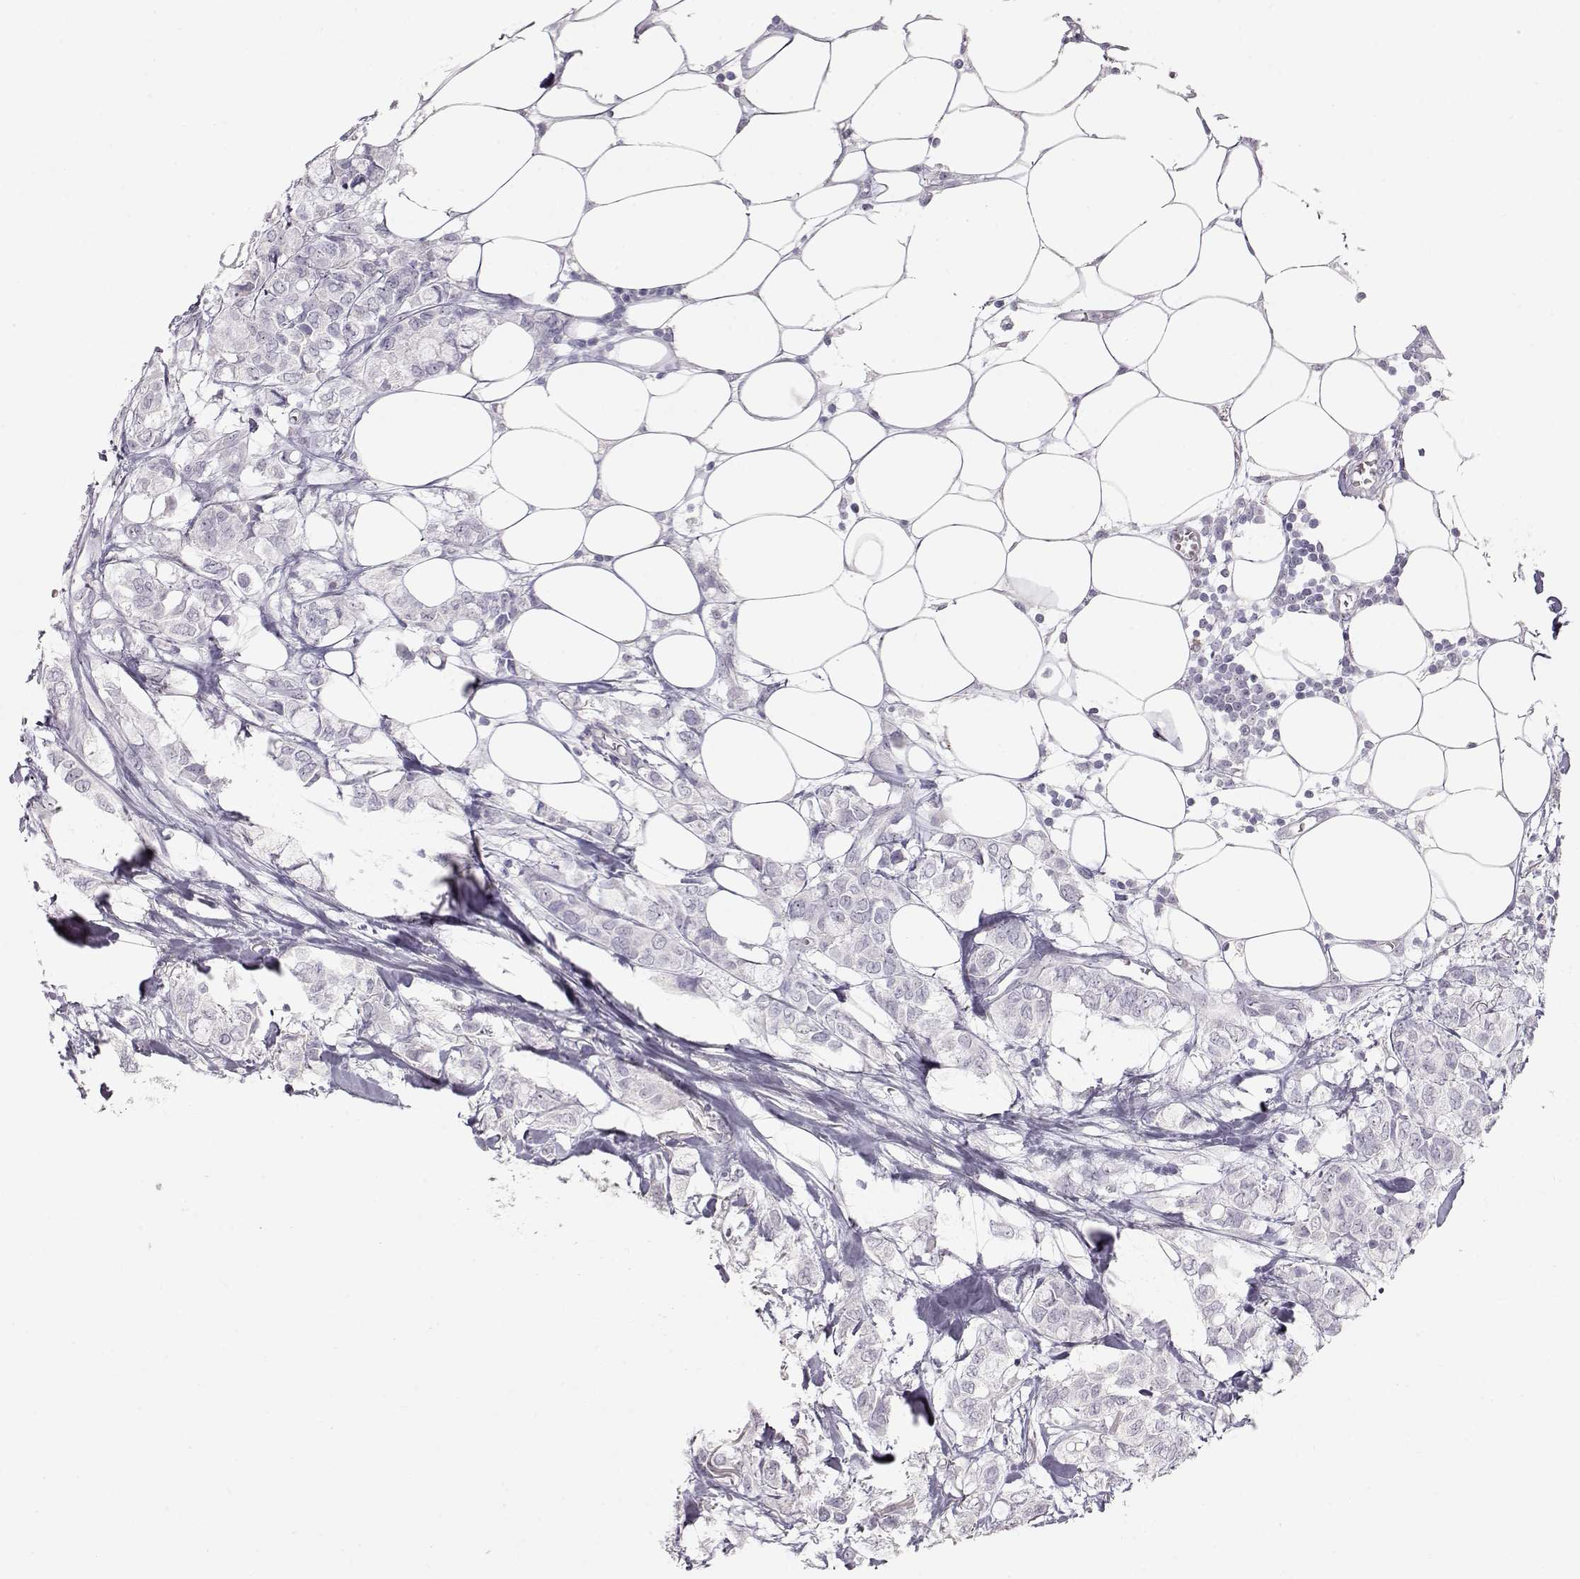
{"staining": {"intensity": "negative", "quantity": "none", "location": "none"}, "tissue": "breast cancer", "cell_type": "Tumor cells", "image_type": "cancer", "snomed": [{"axis": "morphology", "description": "Duct carcinoma"}, {"axis": "topography", "description": "Breast"}], "caption": "Immunohistochemical staining of human breast cancer demonstrates no significant positivity in tumor cells.", "gene": "FAM205A", "patient": {"sex": "female", "age": 85}}